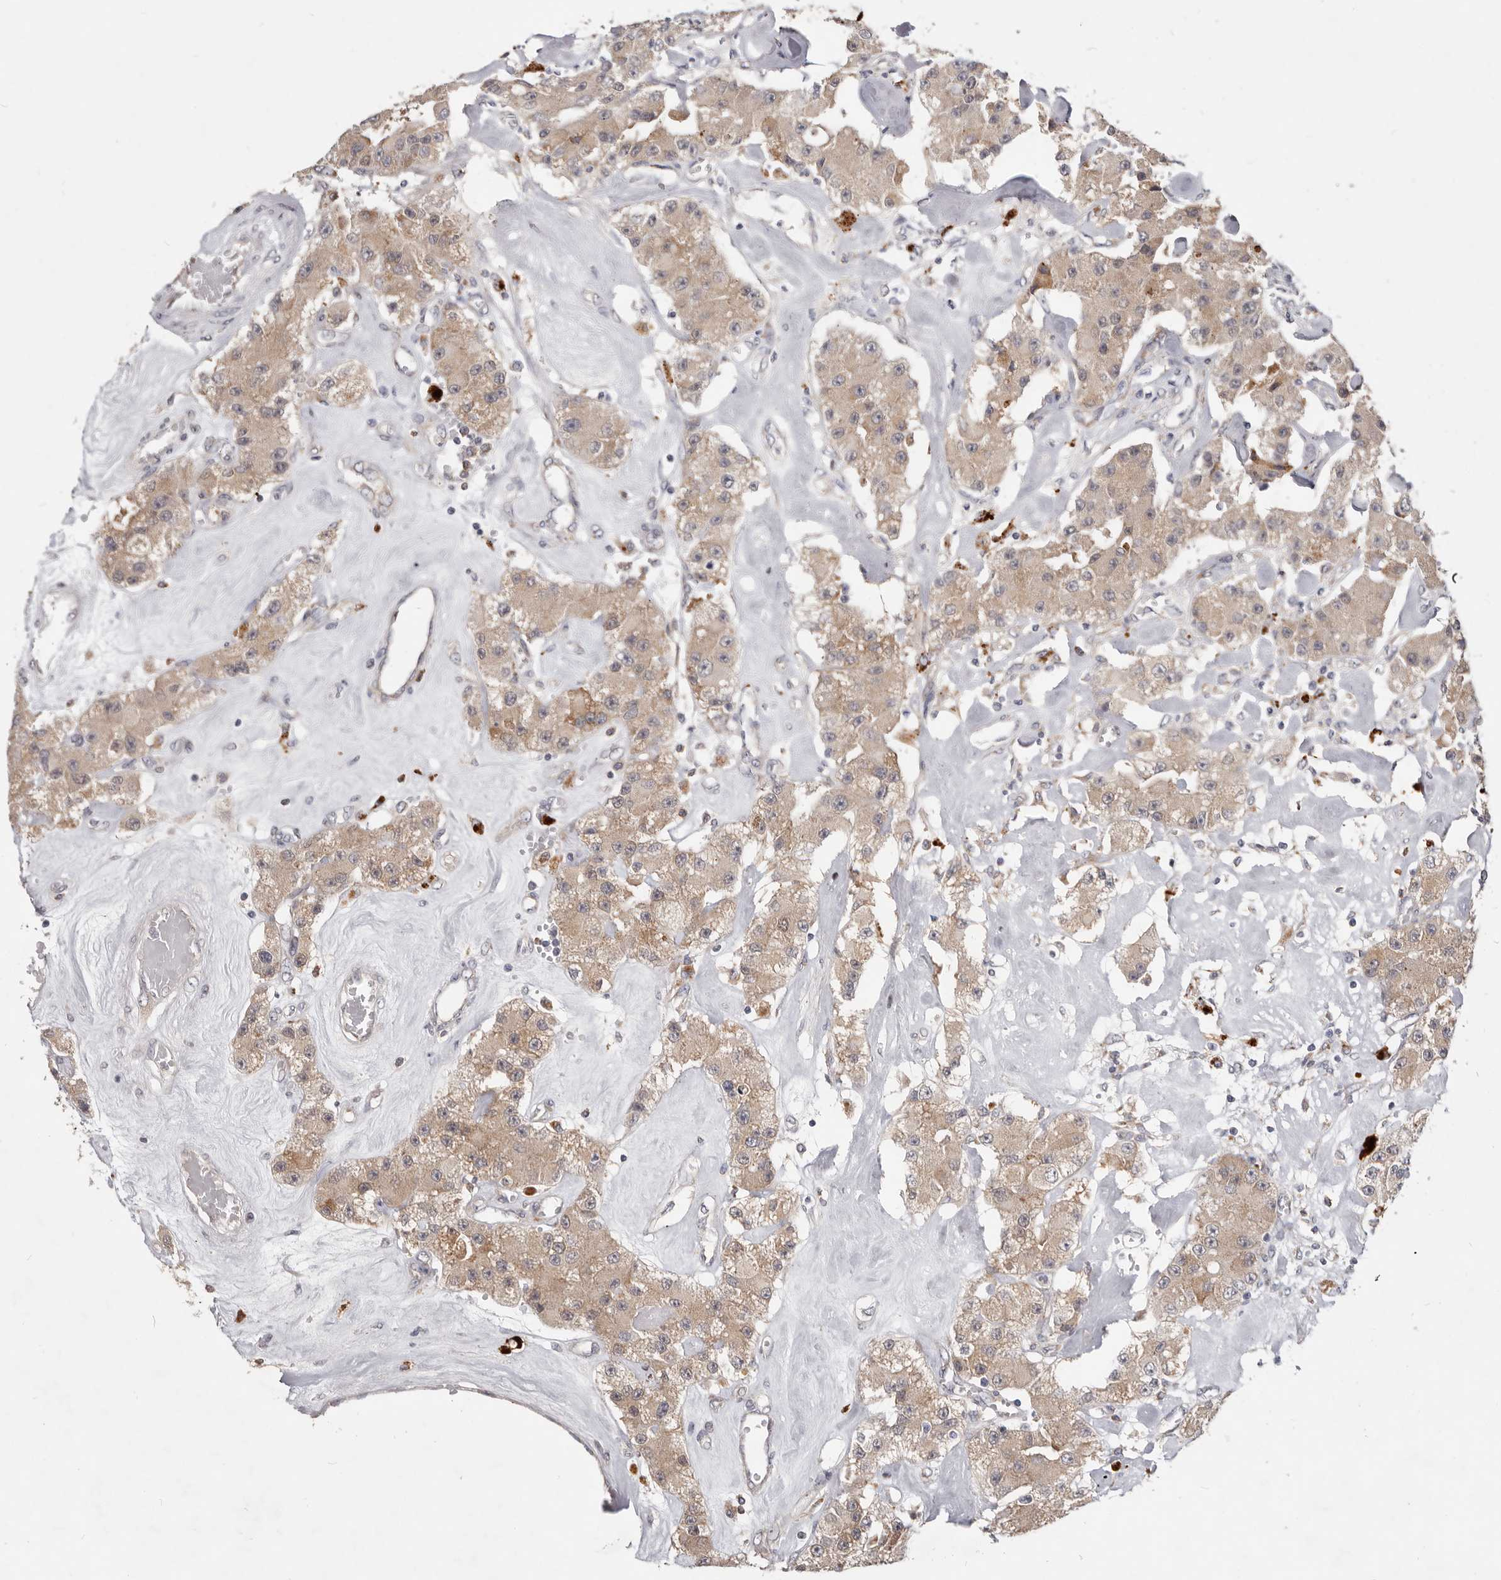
{"staining": {"intensity": "moderate", "quantity": ">75%", "location": "cytoplasmic/membranous"}, "tissue": "carcinoid", "cell_type": "Tumor cells", "image_type": "cancer", "snomed": [{"axis": "morphology", "description": "Carcinoid, malignant, NOS"}, {"axis": "topography", "description": "Pancreas"}], "caption": "Tumor cells show medium levels of moderate cytoplasmic/membranous expression in approximately >75% of cells in human carcinoid (malignant).", "gene": "WDR77", "patient": {"sex": "male", "age": 41}}